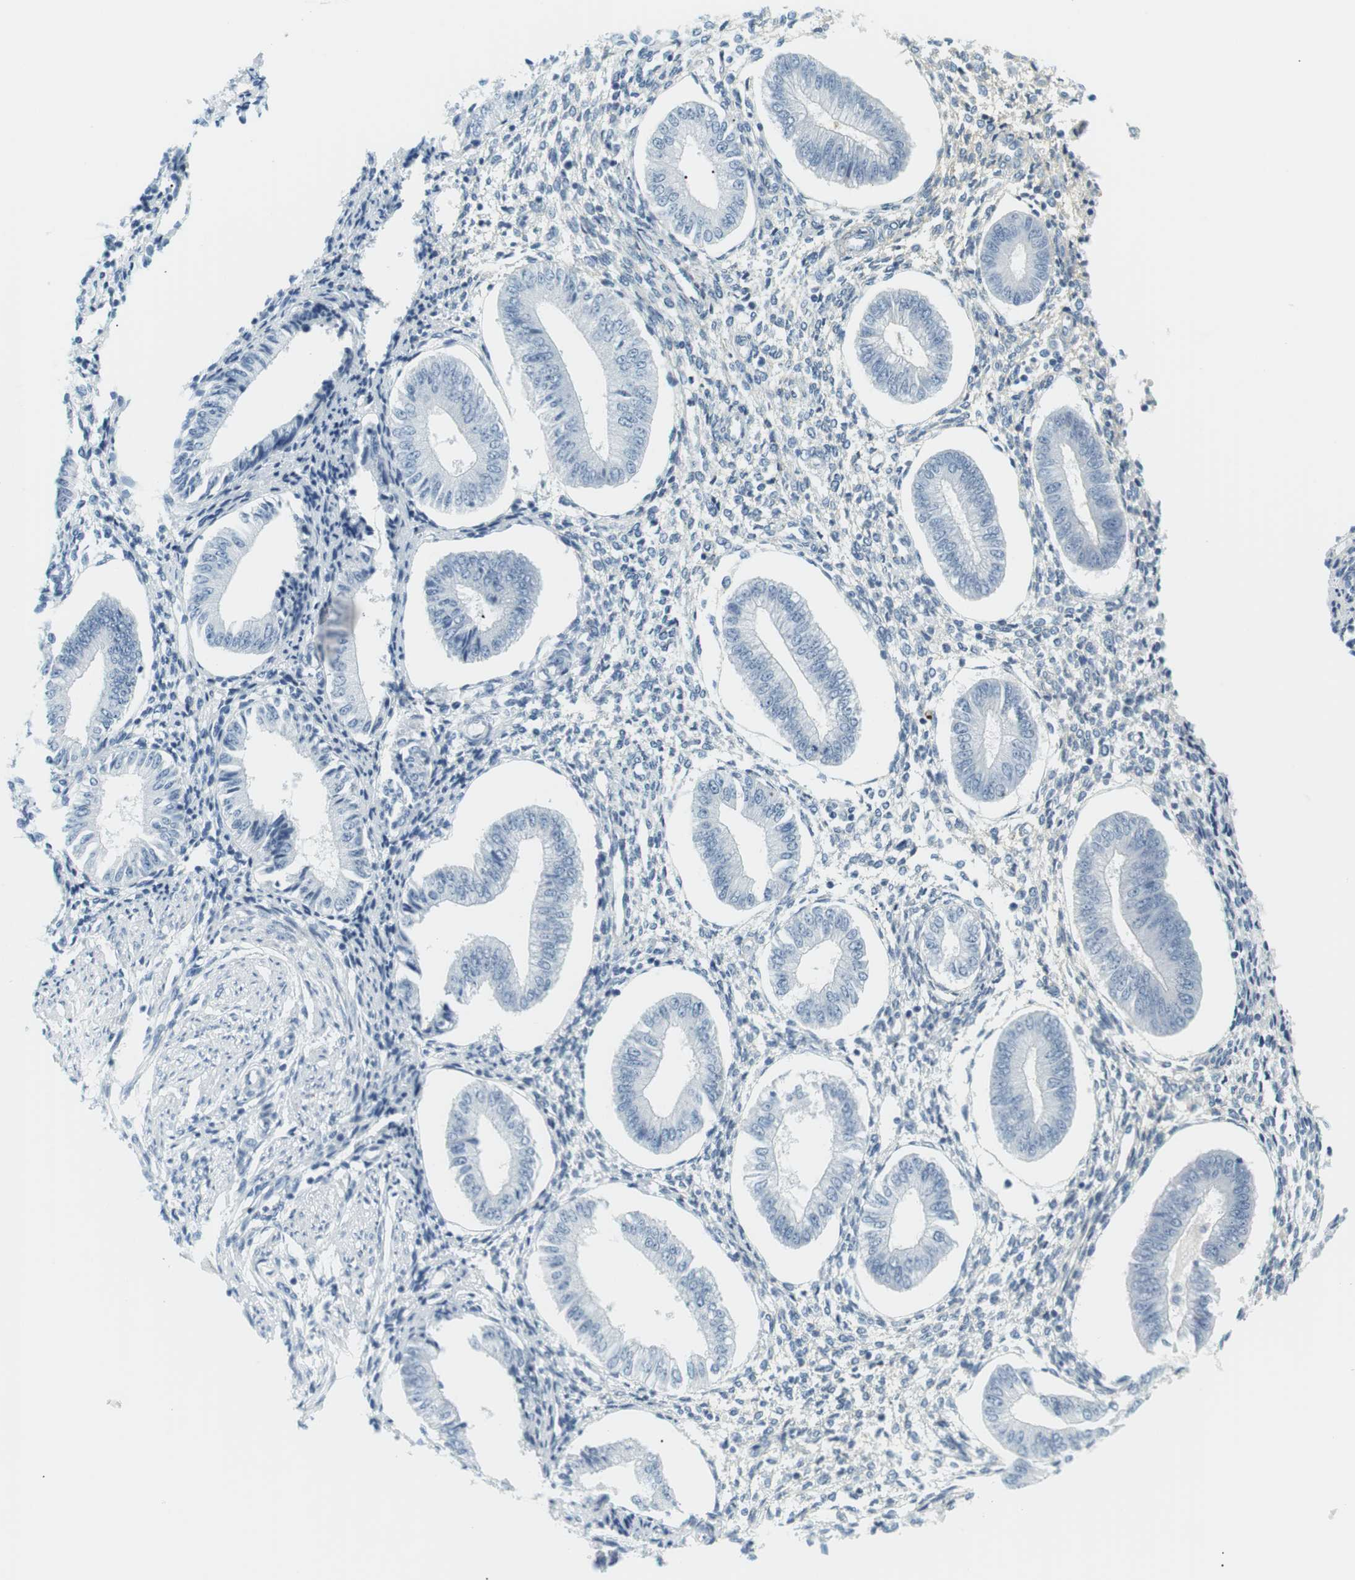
{"staining": {"intensity": "negative", "quantity": "none", "location": "none"}, "tissue": "endometrium", "cell_type": "Cells in endometrial stroma", "image_type": "normal", "snomed": [{"axis": "morphology", "description": "Normal tissue, NOS"}, {"axis": "topography", "description": "Endometrium"}], "caption": "Immunohistochemistry micrograph of unremarkable endometrium: endometrium stained with DAB exhibits no significant protein expression in cells in endometrial stroma.", "gene": "APOB", "patient": {"sex": "female", "age": 50}}